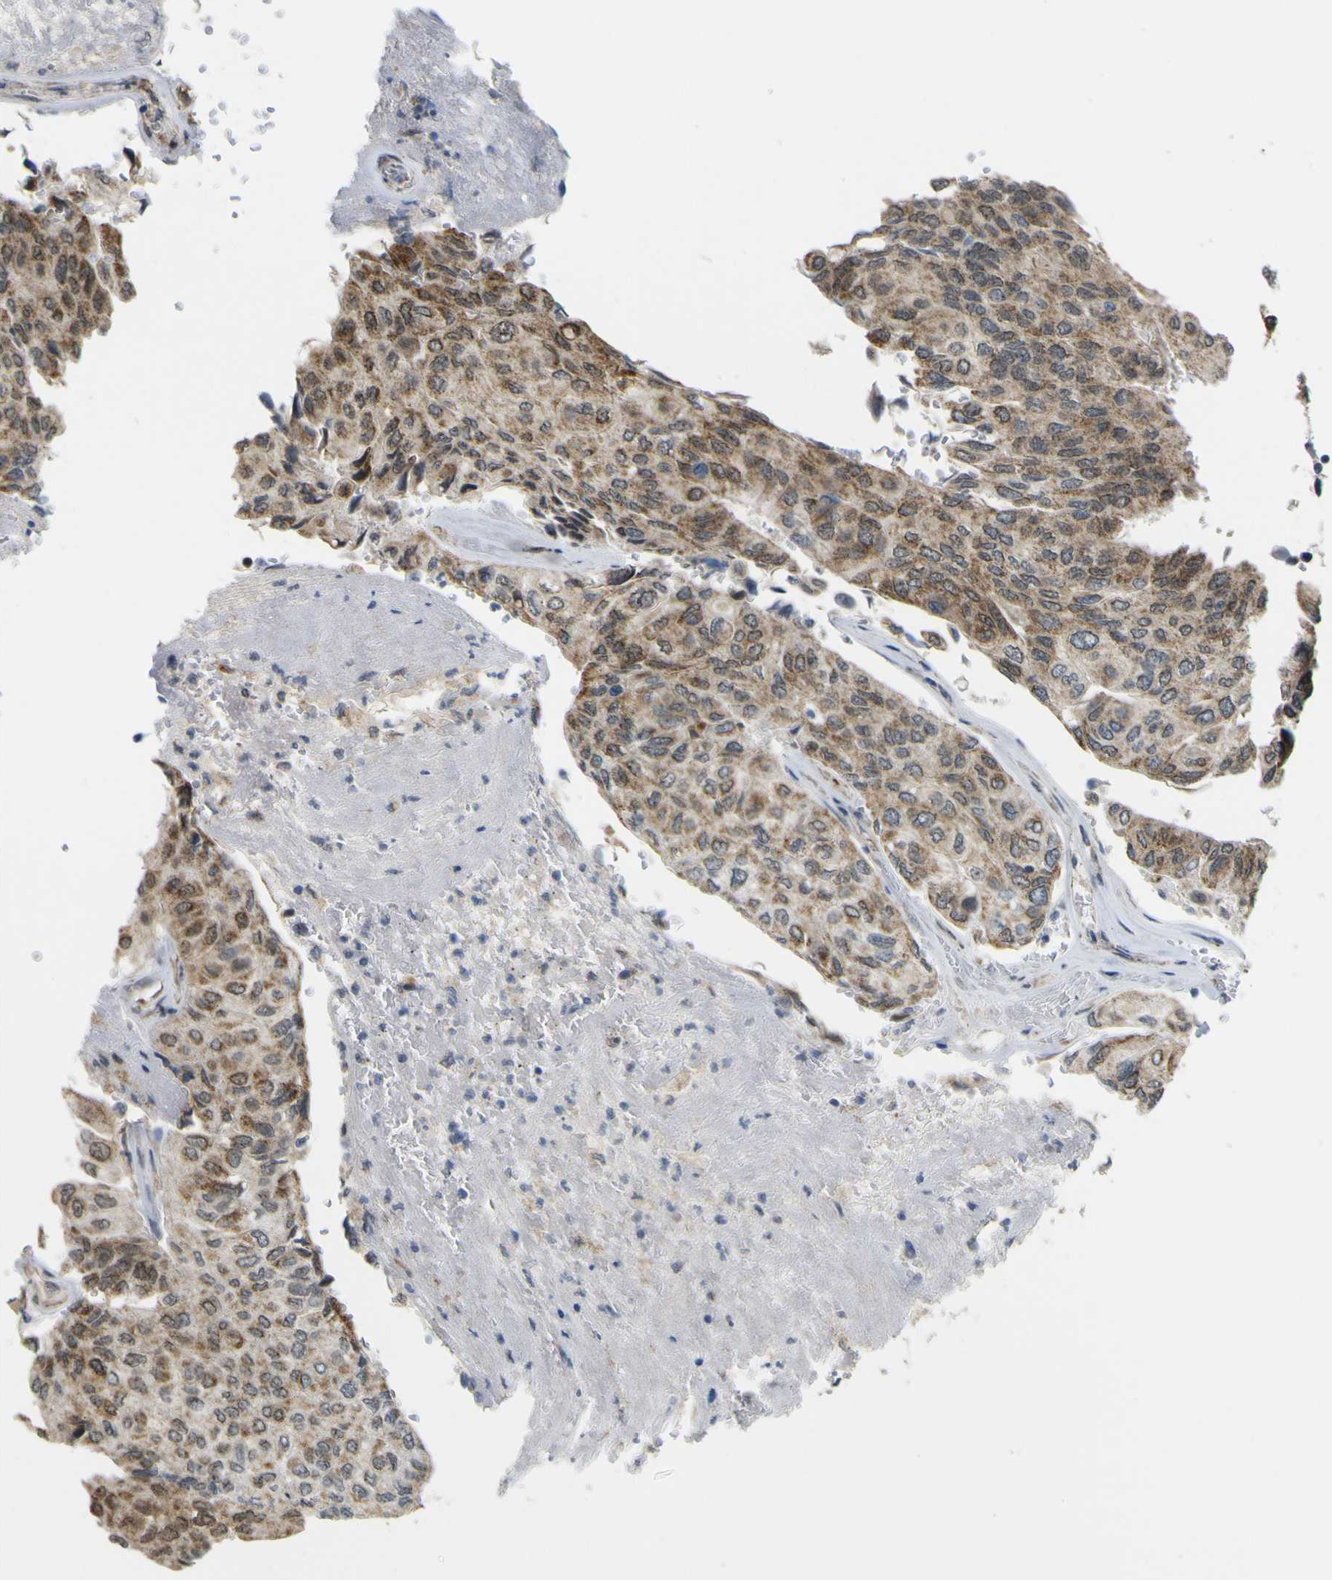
{"staining": {"intensity": "moderate", "quantity": ">75%", "location": "cytoplasmic/membranous"}, "tissue": "urothelial cancer", "cell_type": "Tumor cells", "image_type": "cancer", "snomed": [{"axis": "morphology", "description": "Urothelial carcinoma, High grade"}, {"axis": "topography", "description": "Urinary bladder"}], "caption": "A high-resolution photomicrograph shows immunohistochemistry (IHC) staining of high-grade urothelial carcinoma, which displays moderate cytoplasmic/membranous staining in about >75% of tumor cells.", "gene": "ACBD5", "patient": {"sex": "male", "age": 66}}